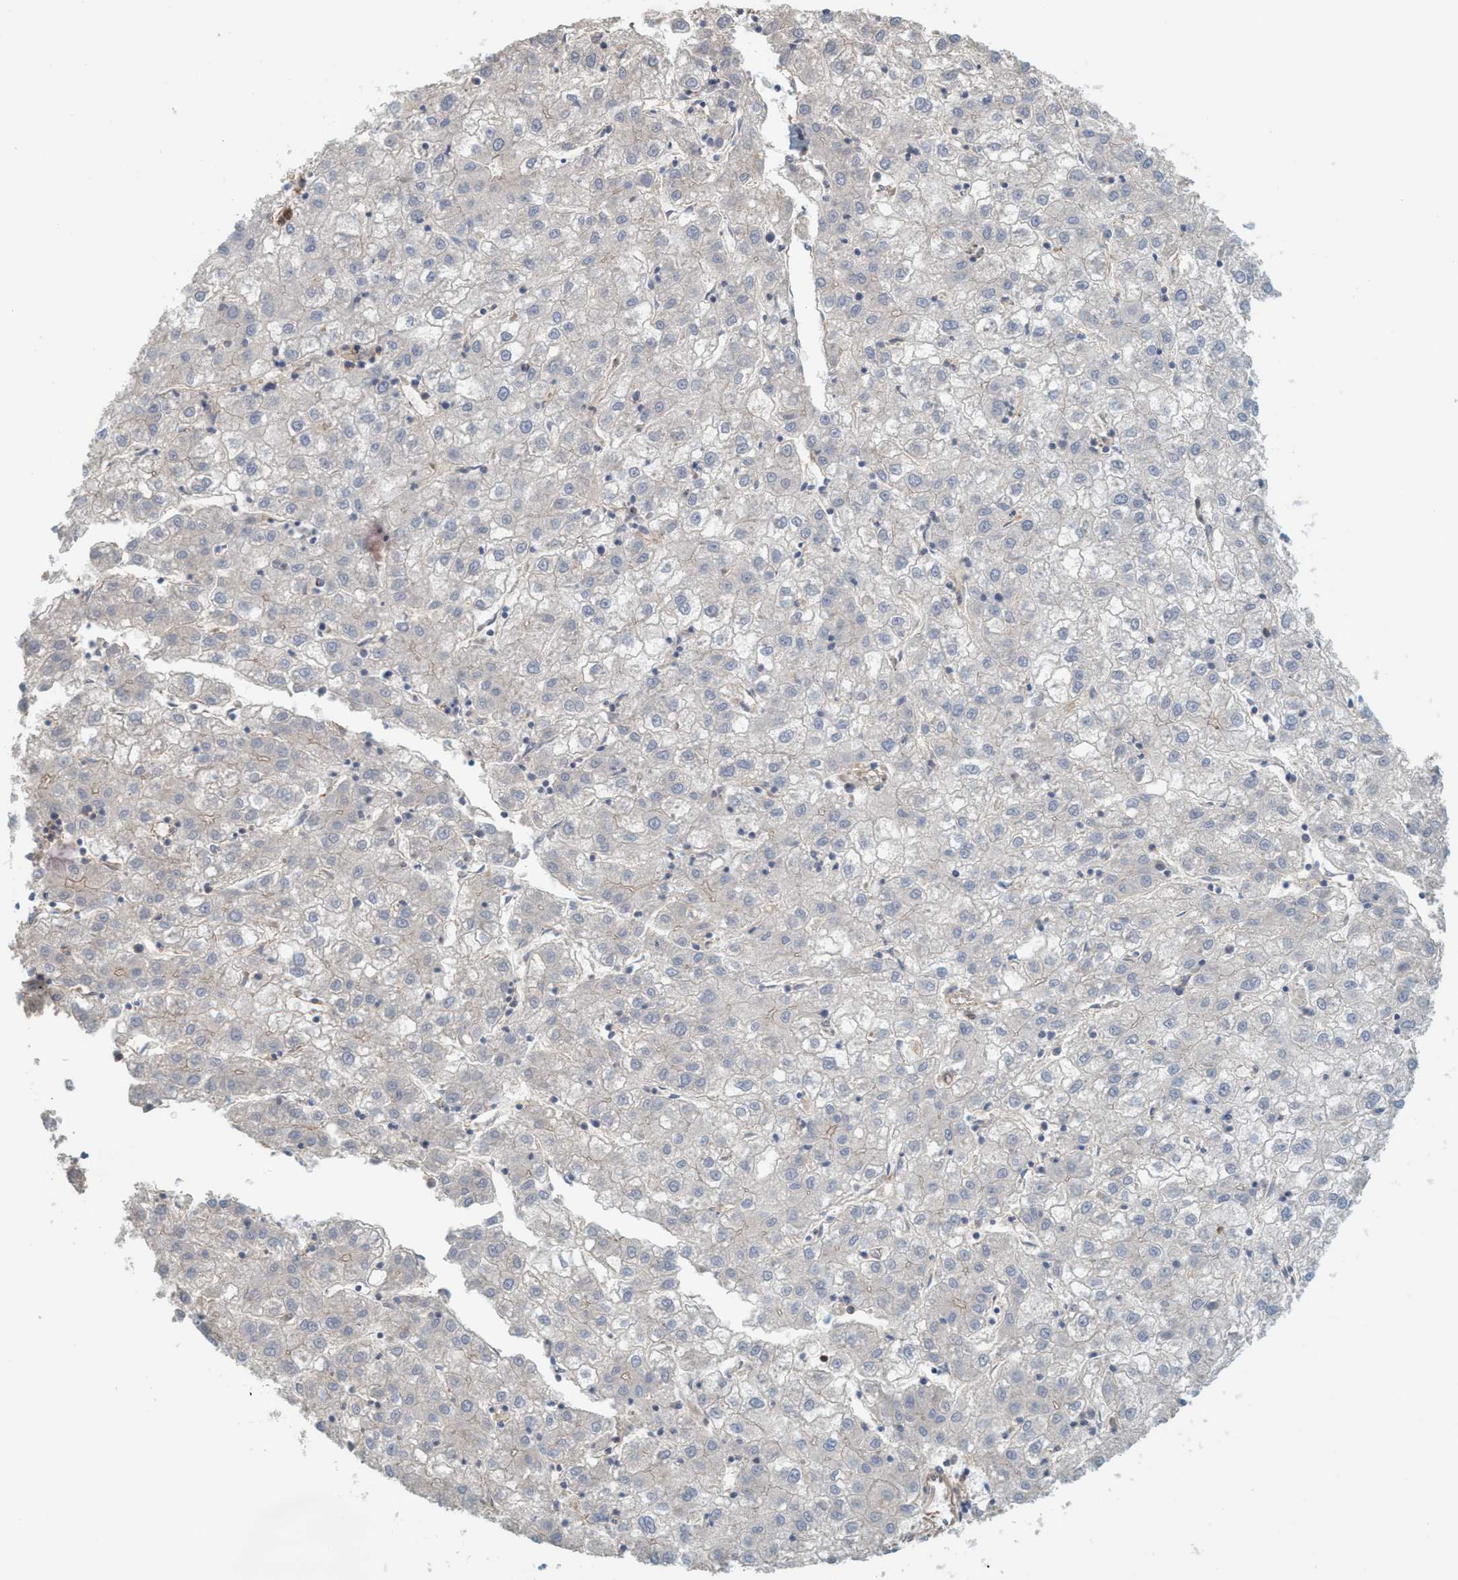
{"staining": {"intensity": "weak", "quantity": "<25%", "location": "cytoplasmic/membranous"}, "tissue": "liver cancer", "cell_type": "Tumor cells", "image_type": "cancer", "snomed": [{"axis": "morphology", "description": "Carcinoma, Hepatocellular, NOS"}, {"axis": "topography", "description": "Liver"}], "caption": "Liver cancer was stained to show a protein in brown. There is no significant staining in tumor cells.", "gene": "SPECC1", "patient": {"sex": "male", "age": 72}}